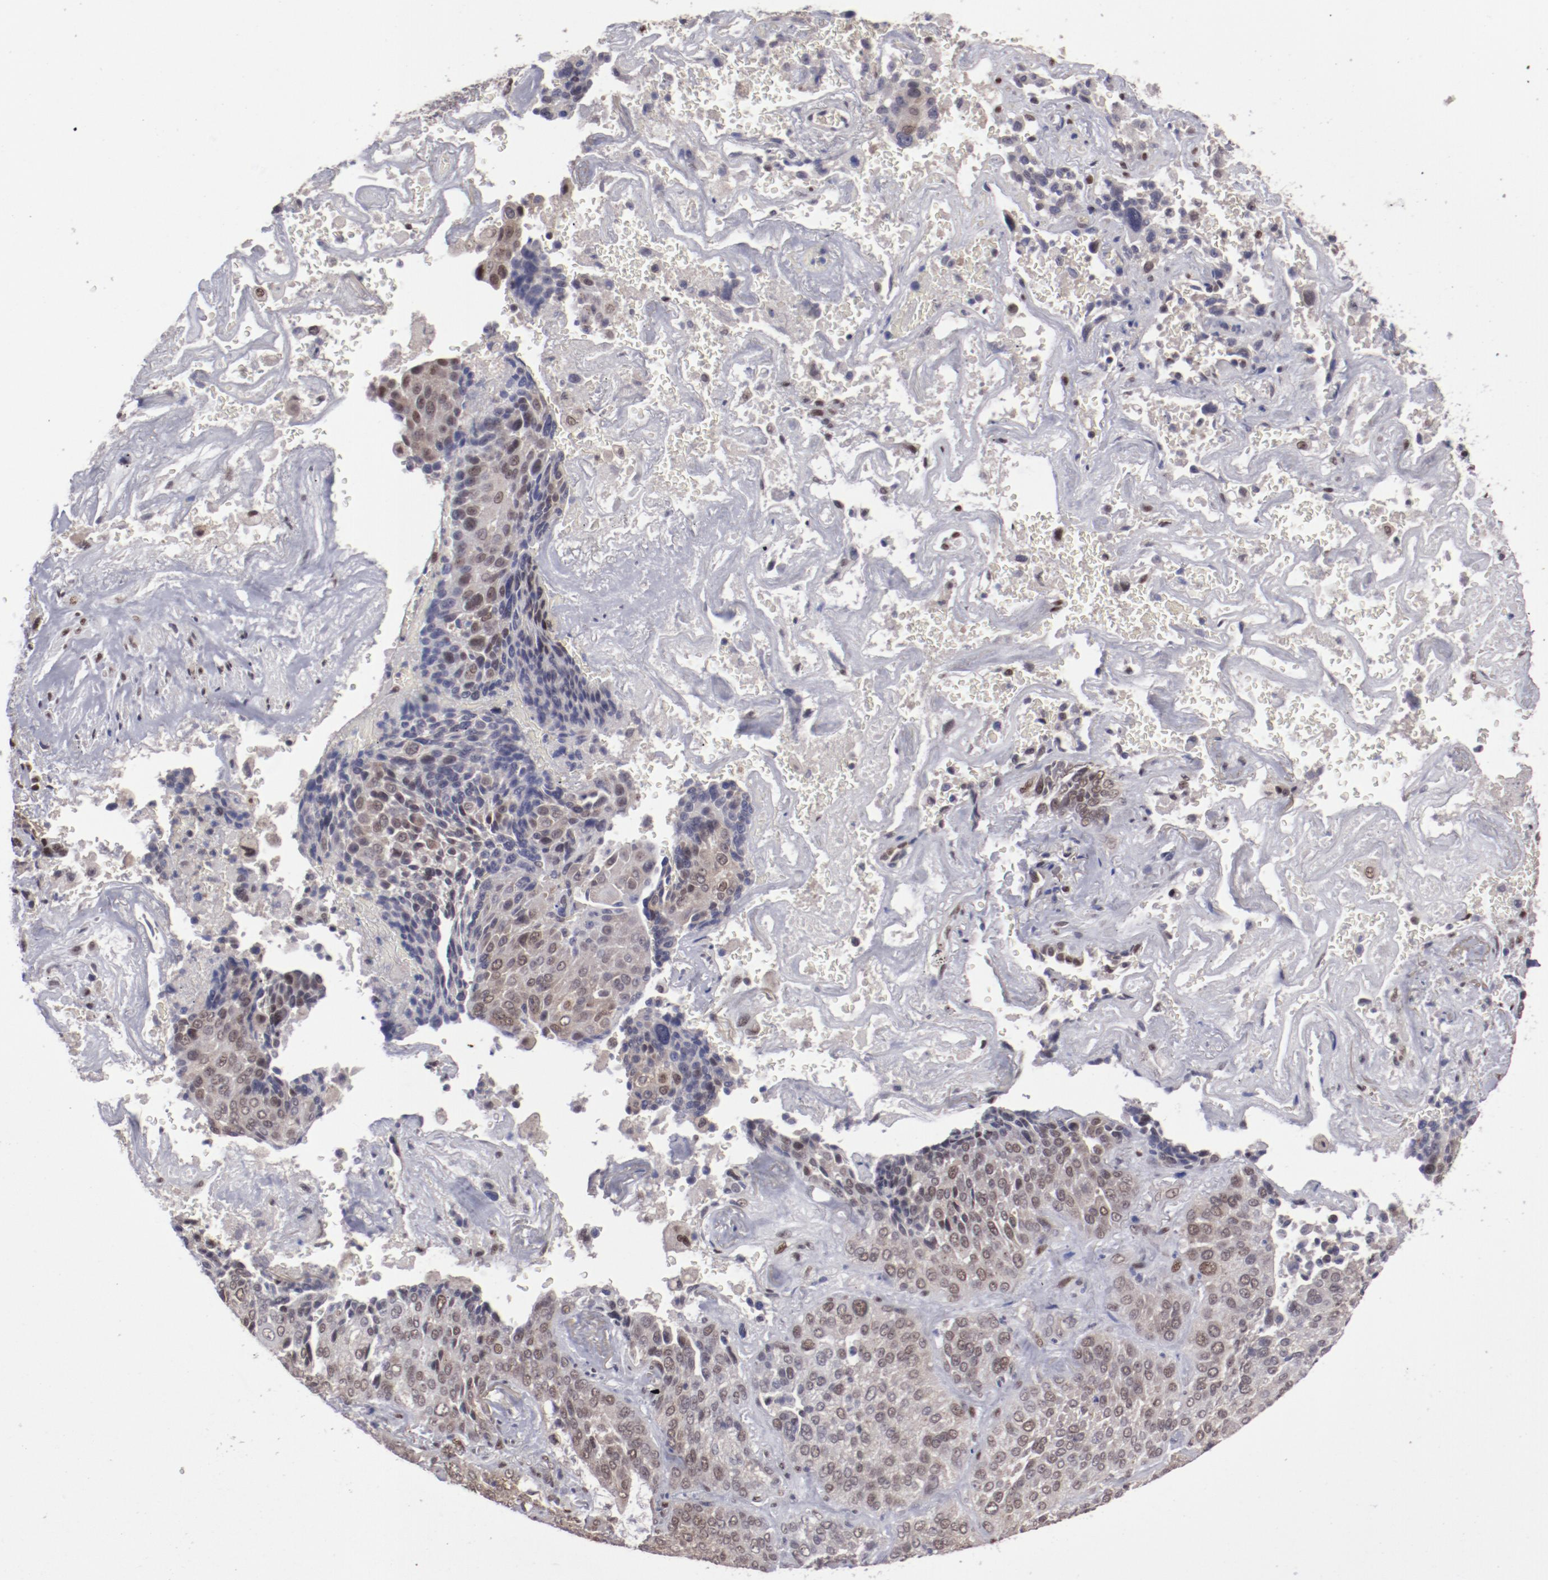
{"staining": {"intensity": "weak", "quantity": "25%-75%", "location": "cytoplasmic/membranous,nuclear"}, "tissue": "lung cancer", "cell_type": "Tumor cells", "image_type": "cancer", "snomed": [{"axis": "morphology", "description": "Squamous cell carcinoma, NOS"}, {"axis": "topography", "description": "Lung"}], "caption": "About 25%-75% of tumor cells in squamous cell carcinoma (lung) demonstrate weak cytoplasmic/membranous and nuclear protein expression as visualized by brown immunohistochemical staining.", "gene": "ARNT", "patient": {"sex": "male", "age": 54}}